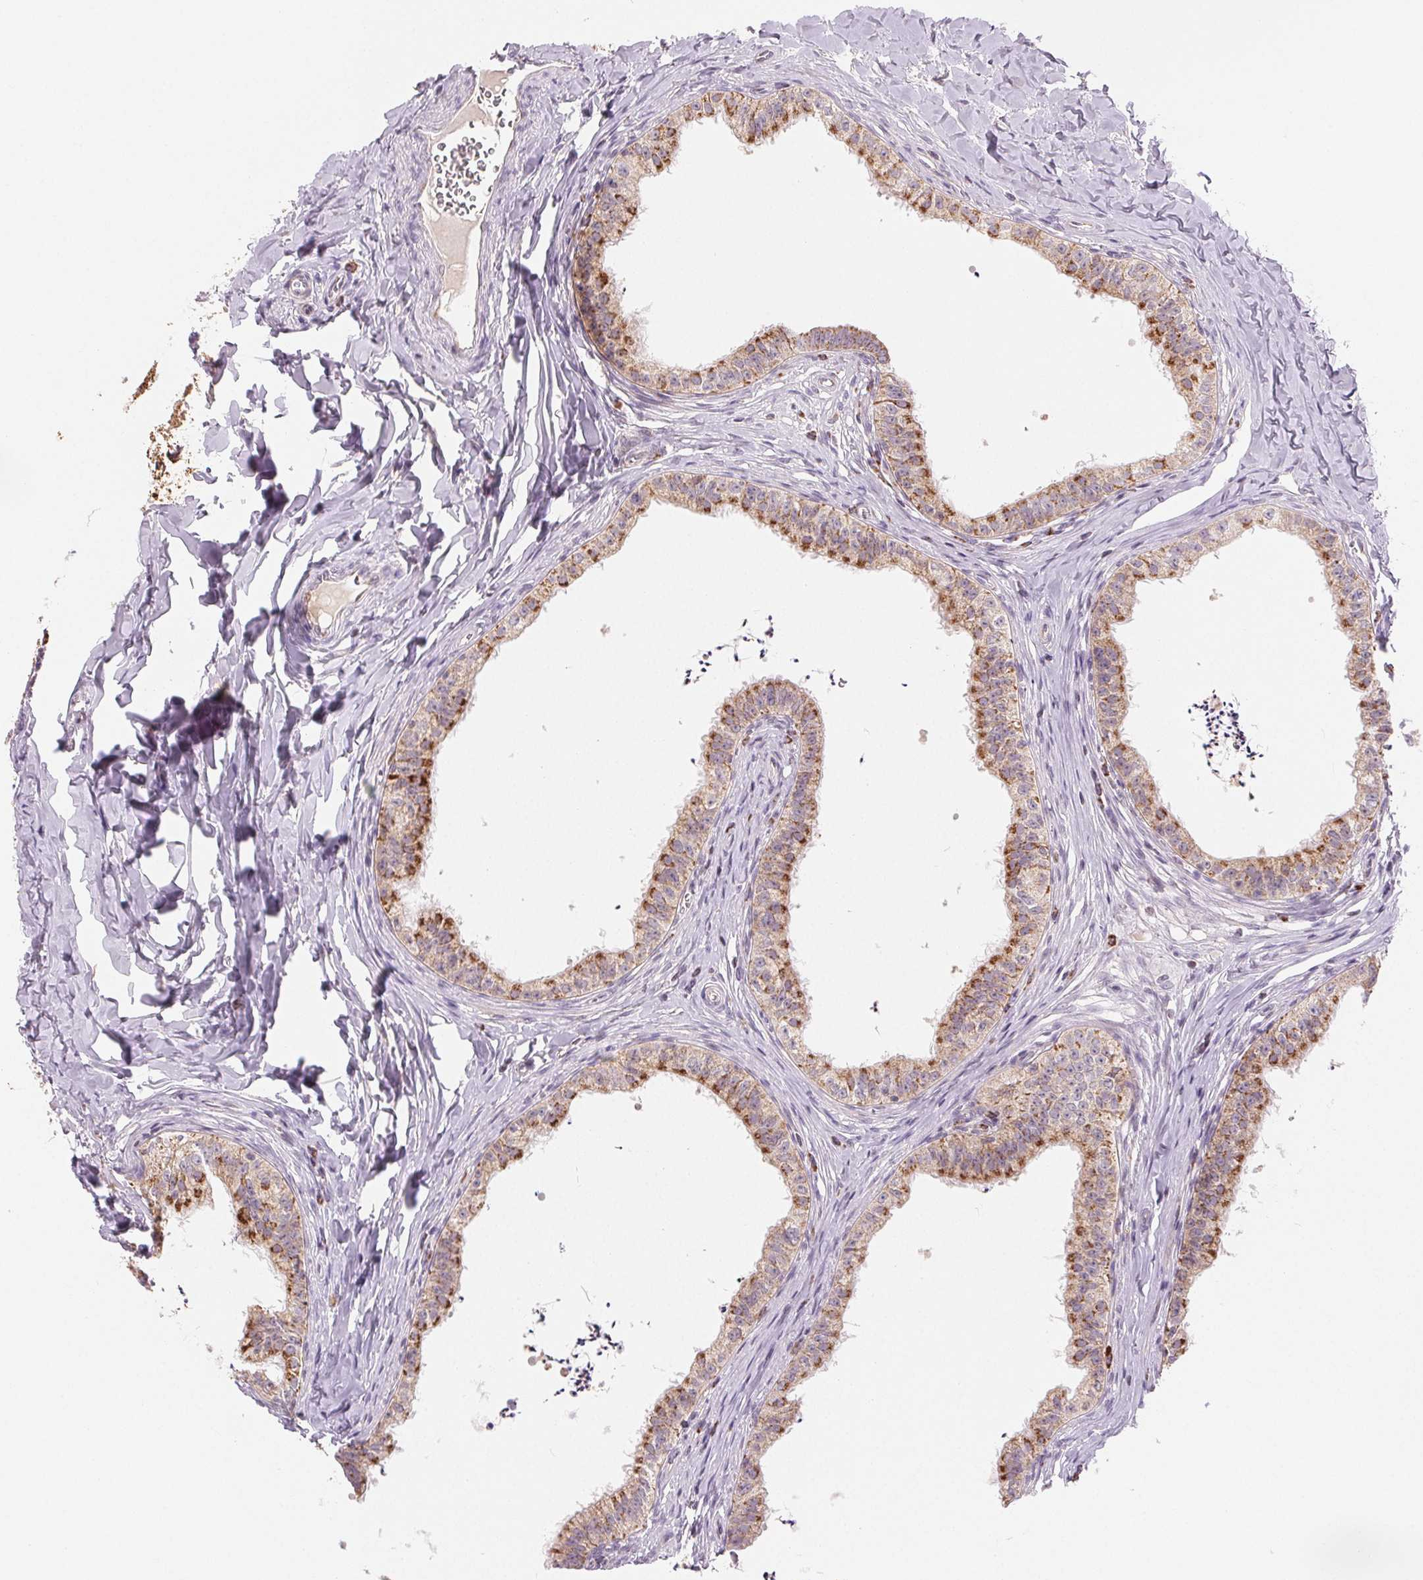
{"staining": {"intensity": "strong", "quantity": "25%-75%", "location": "cytoplasmic/membranous"}, "tissue": "epididymis", "cell_type": "Glandular cells", "image_type": "normal", "snomed": [{"axis": "morphology", "description": "Normal tissue, NOS"}, {"axis": "topography", "description": "Epididymis"}], "caption": "Immunohistochemical staining of benign epididymis reveals 25%-75% levels of strong cytoplasmic/membranous protein positivity in approximately 25%-75% of glandular cells. (DAB = brown stain, brightfield microscopy at high magnification).", "gene": "HINT2", "patient": {"sex": "male", "age": 24}}